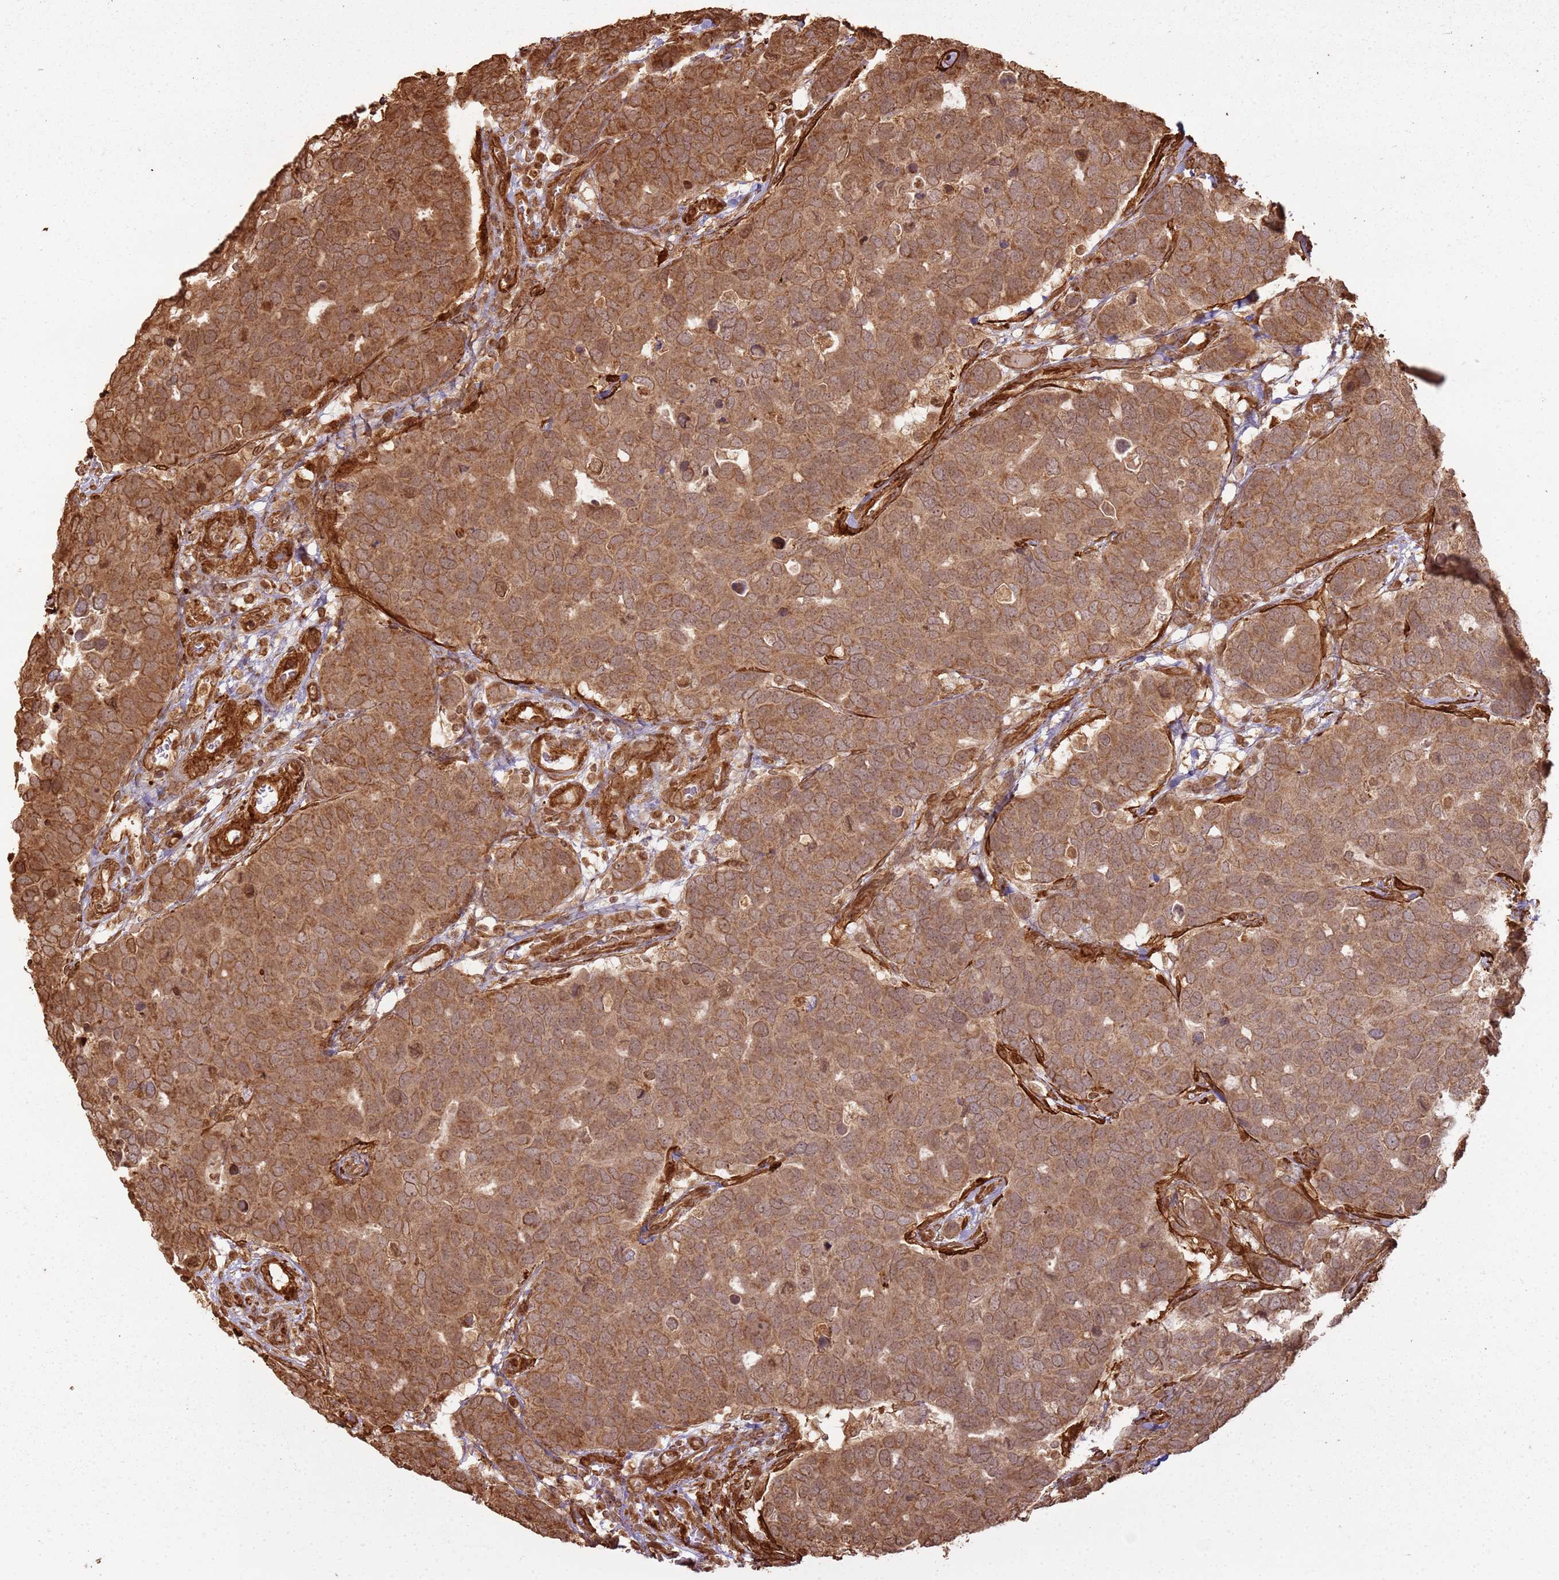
{"staining": {"intensity": "moderate", "quantity": ">75%", "location": "cytoplasmic/membranous"}, "tissue": "breast cancer", "cell_type": "Tumor cells", "image_type": "cancer", "snomed": [{"axis": "morphology", "description": "Duct carcinoma"}, {"axis": "topography", "description": "Breast"}], "caption": "This is a histology image of immunohistochemistry staining of breast cancer, which shows moderate staining in the cytoplasmic/membranous of tumor cells.", "gene": "DDX59", "patient": {"sex": "female", "age": 83}}